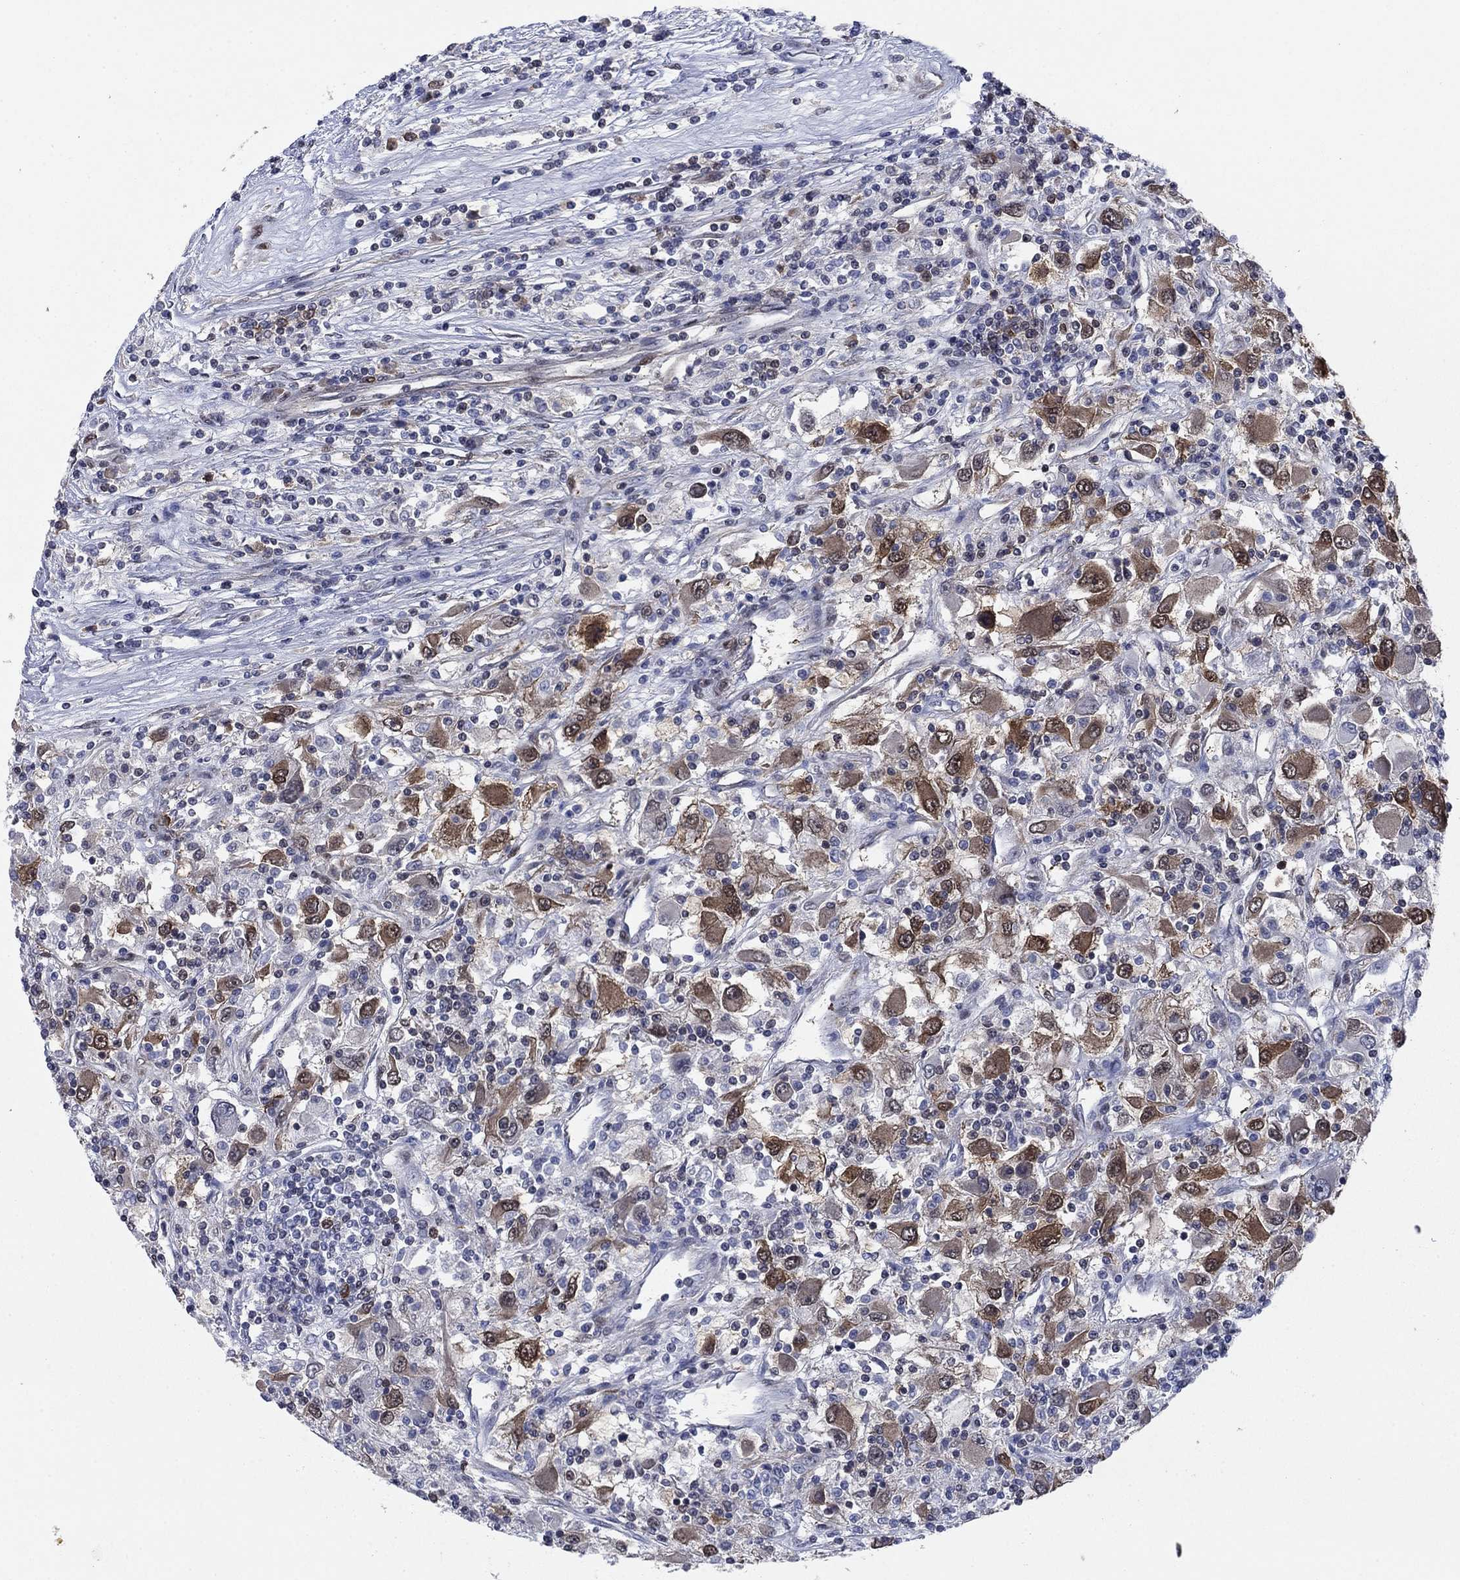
{"staining": {"intensity": "moderate", "quantity": "25%-75%", "location": "cytoplasmic/membranous"}, "tissue": "renal cancer", "cell_type": "Tumor cells", "image_type": "cancer", "snomed": [{"axis": "morphology", "description": "Adenocarcinoma, NOS"}, {"axis": "topography", "description": "Kidney"}], "caption": "This is a histology image of immunohistochemistry staining of adenocarcinoma (renal), which shows moderate positivity in the cytoplasmic/membranous of tumor cells.", "gene": "FKBP4", "patient": {"sex": "female", "age": 67}}